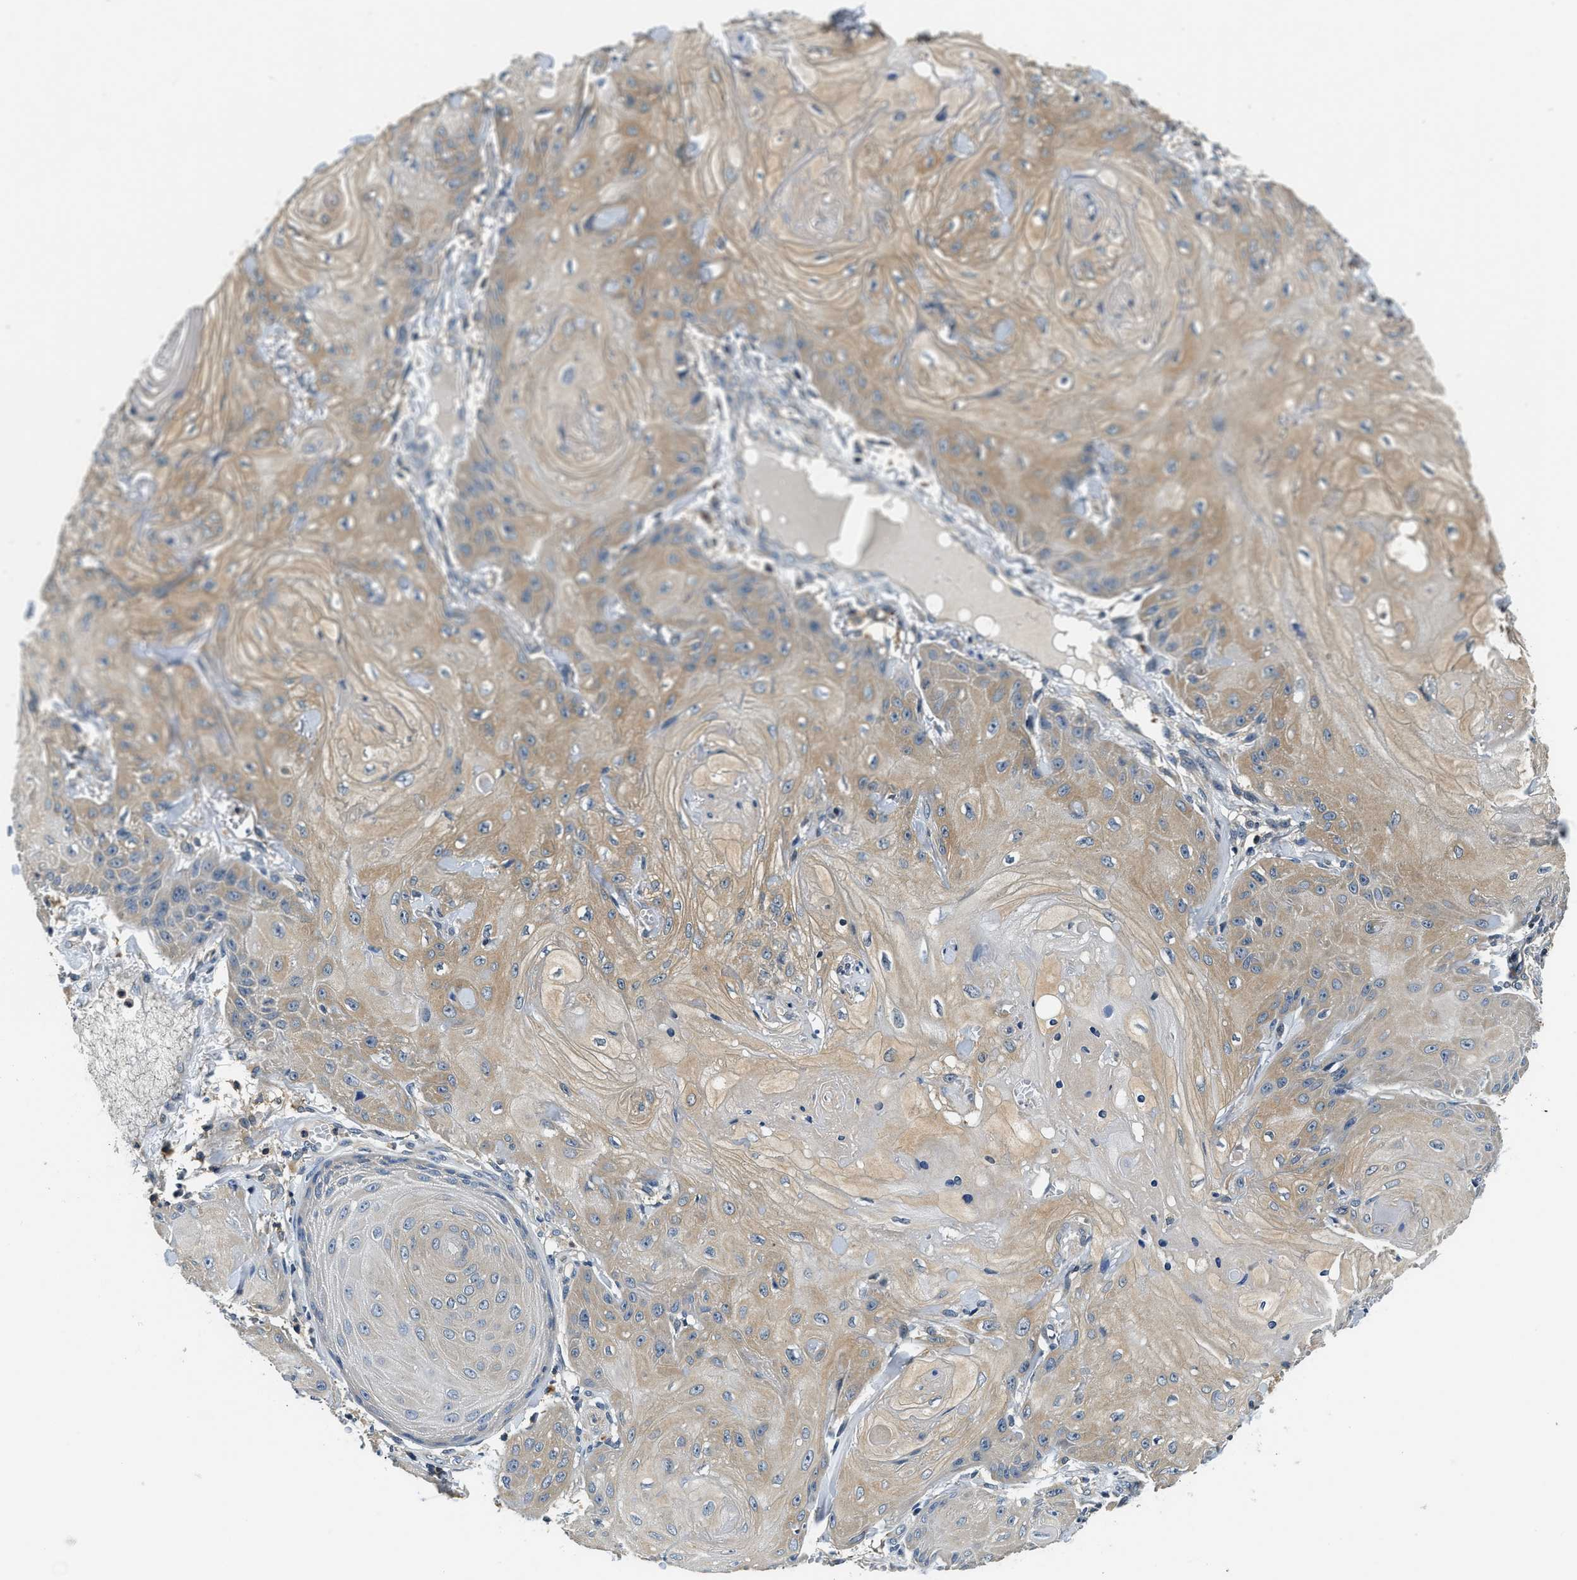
{"staining": {"intensity": "weak", "quantity": ">75%", "location": "cytoplasmic/membranous"}, "tissue": "skin cancer", "cell_type": "Tumor cells", "image_type": "cancer", "snomed": [{"axis": "morphology", "description": "Squamous cell carcinoma, NOS"}, {"axis": "topography", "description": "Skin"}], "caption": "This histopathology image shows IHC staining of skin cancer (squamous cell carcinoma), with low weak cytoplasmic/membranous expression in about >75% of tumor cells.", "gene": "RESF1", "patient": {"sex": "male", "age": 74}}